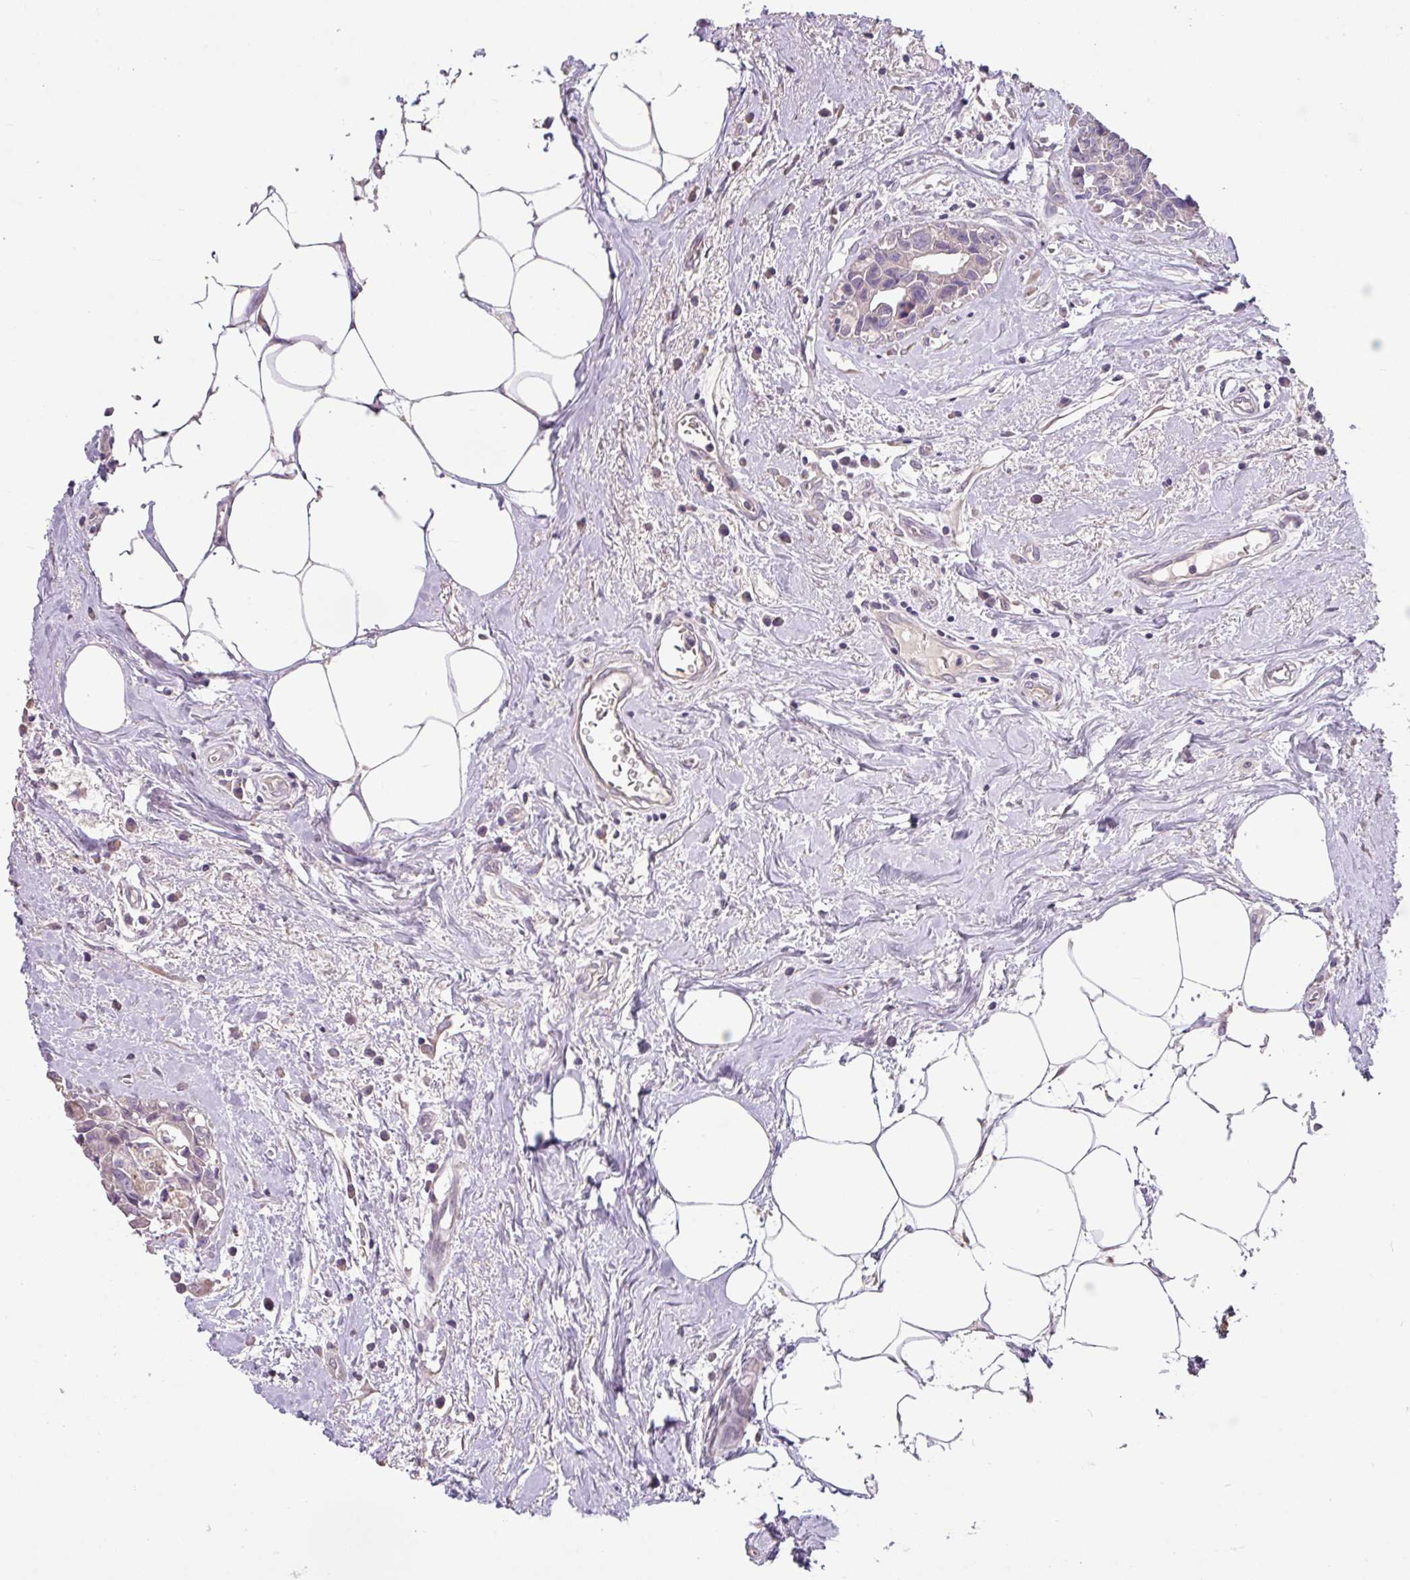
{"staining": {"intensity": "negative", "quantity": "none", "location": "none"}, "tissue": "breast cancer", "cell_type": "Tumor cells", "image_type": "cancer", "snomed": [{"axis": "morphology", "description": "Carcinoma, NOS"}, {"axis": "topography", "description": "Breast"}], "caption": "Photomicrograph shows no protein positivity in tumor cells of breast carcinoma tissue.", "gene": "ZG16", "patient": {"sex": "female", "age": 60}}